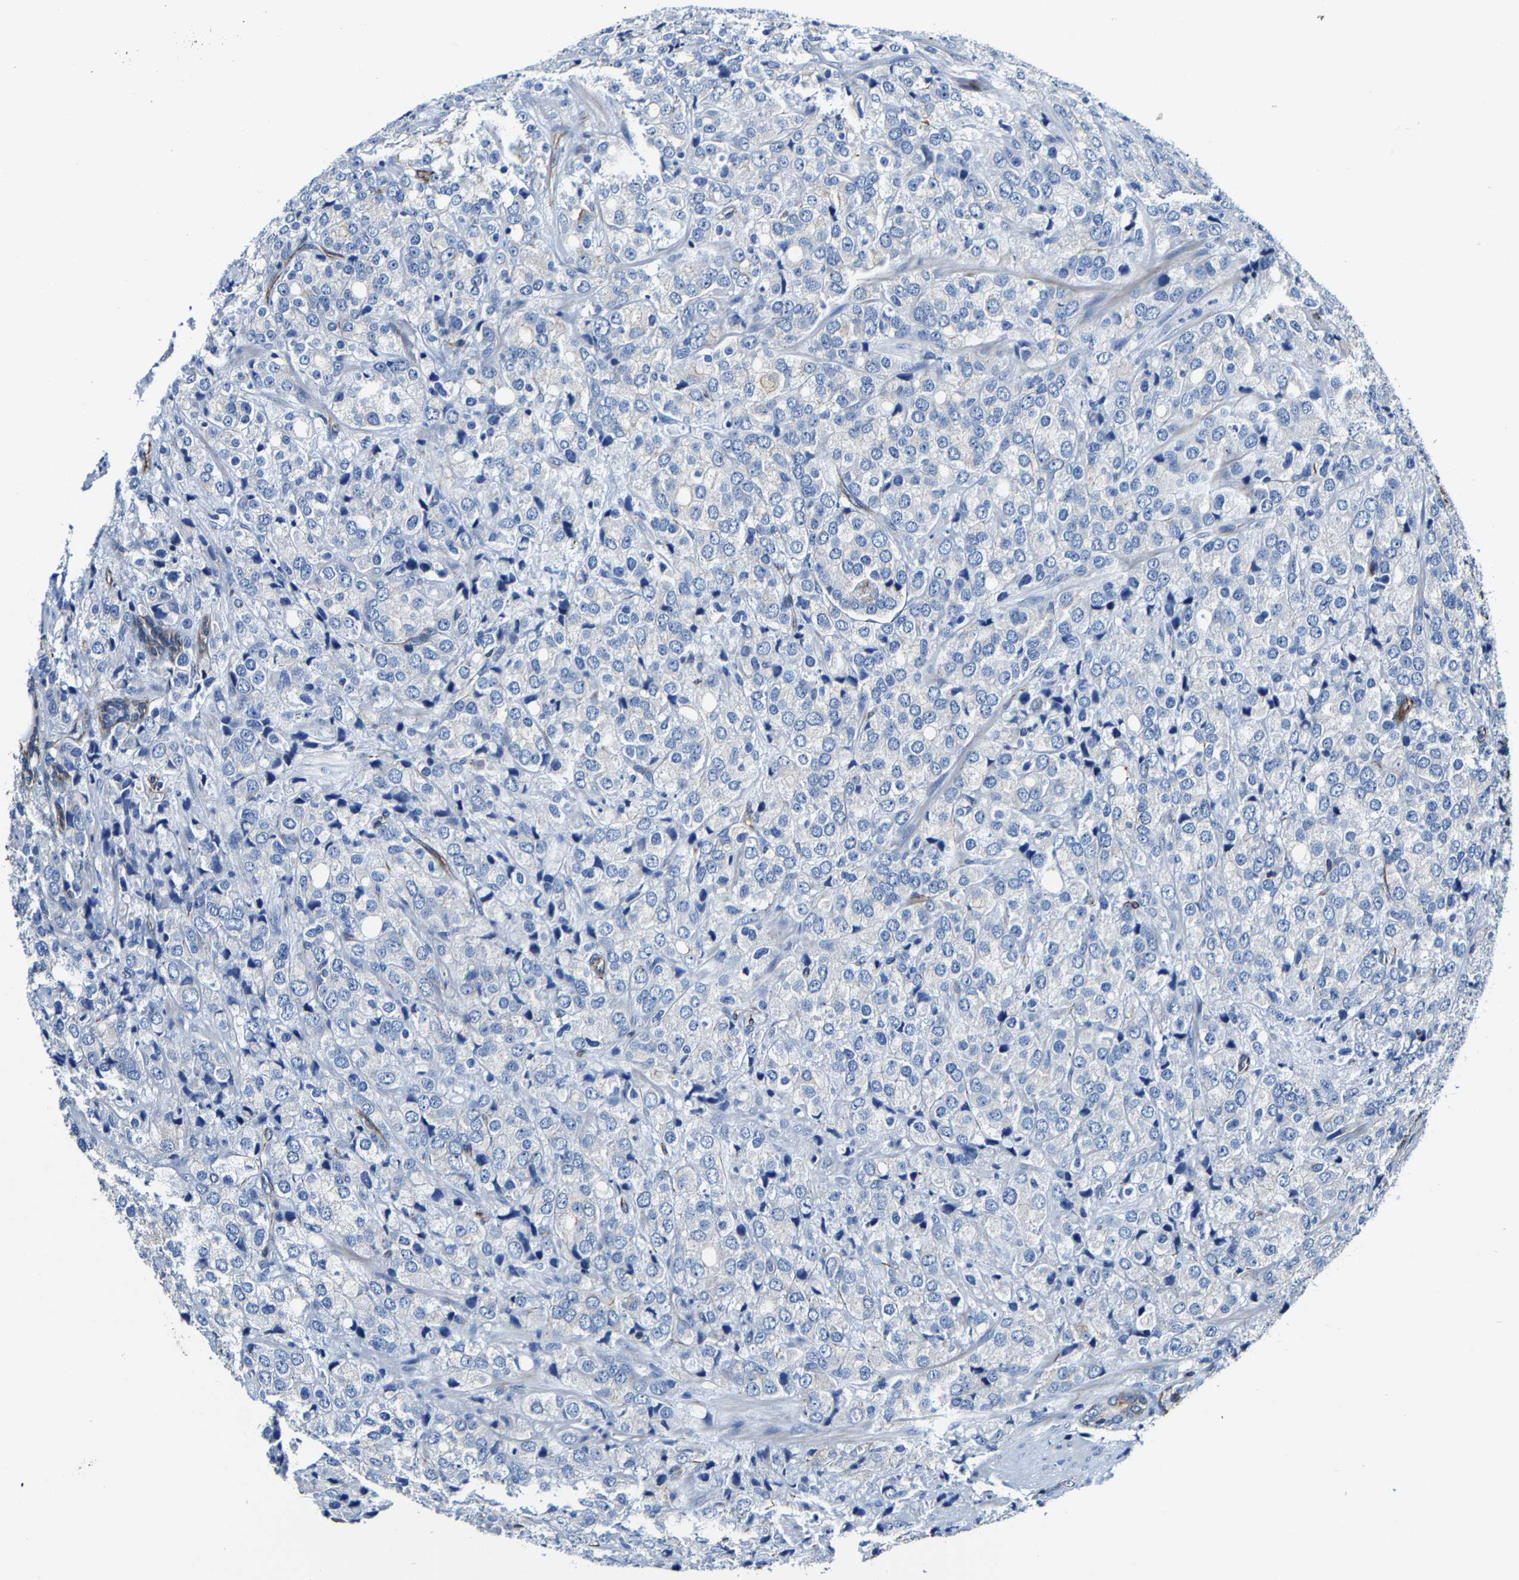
{"staining": {"intensity": "negative", "quantity": "none", "location": "none"}, "tissue": "prostate cancer", "cell_type": "Tumor cells", "image_type": "cancer", "snomed": [{"axis": "morphology", "description": "Adenocarcinoma, Medium grade"}, {"axis": "topography", "description": "Prostate"}], "caption": "The immunohistochemistry (IHC) micrograph has no significant positivity in tumor cells of medium-grade adenocarcinoma (prostate) tissue.", "gene": "MMEL1", "patient": {"sex": "male", "age": 70}}